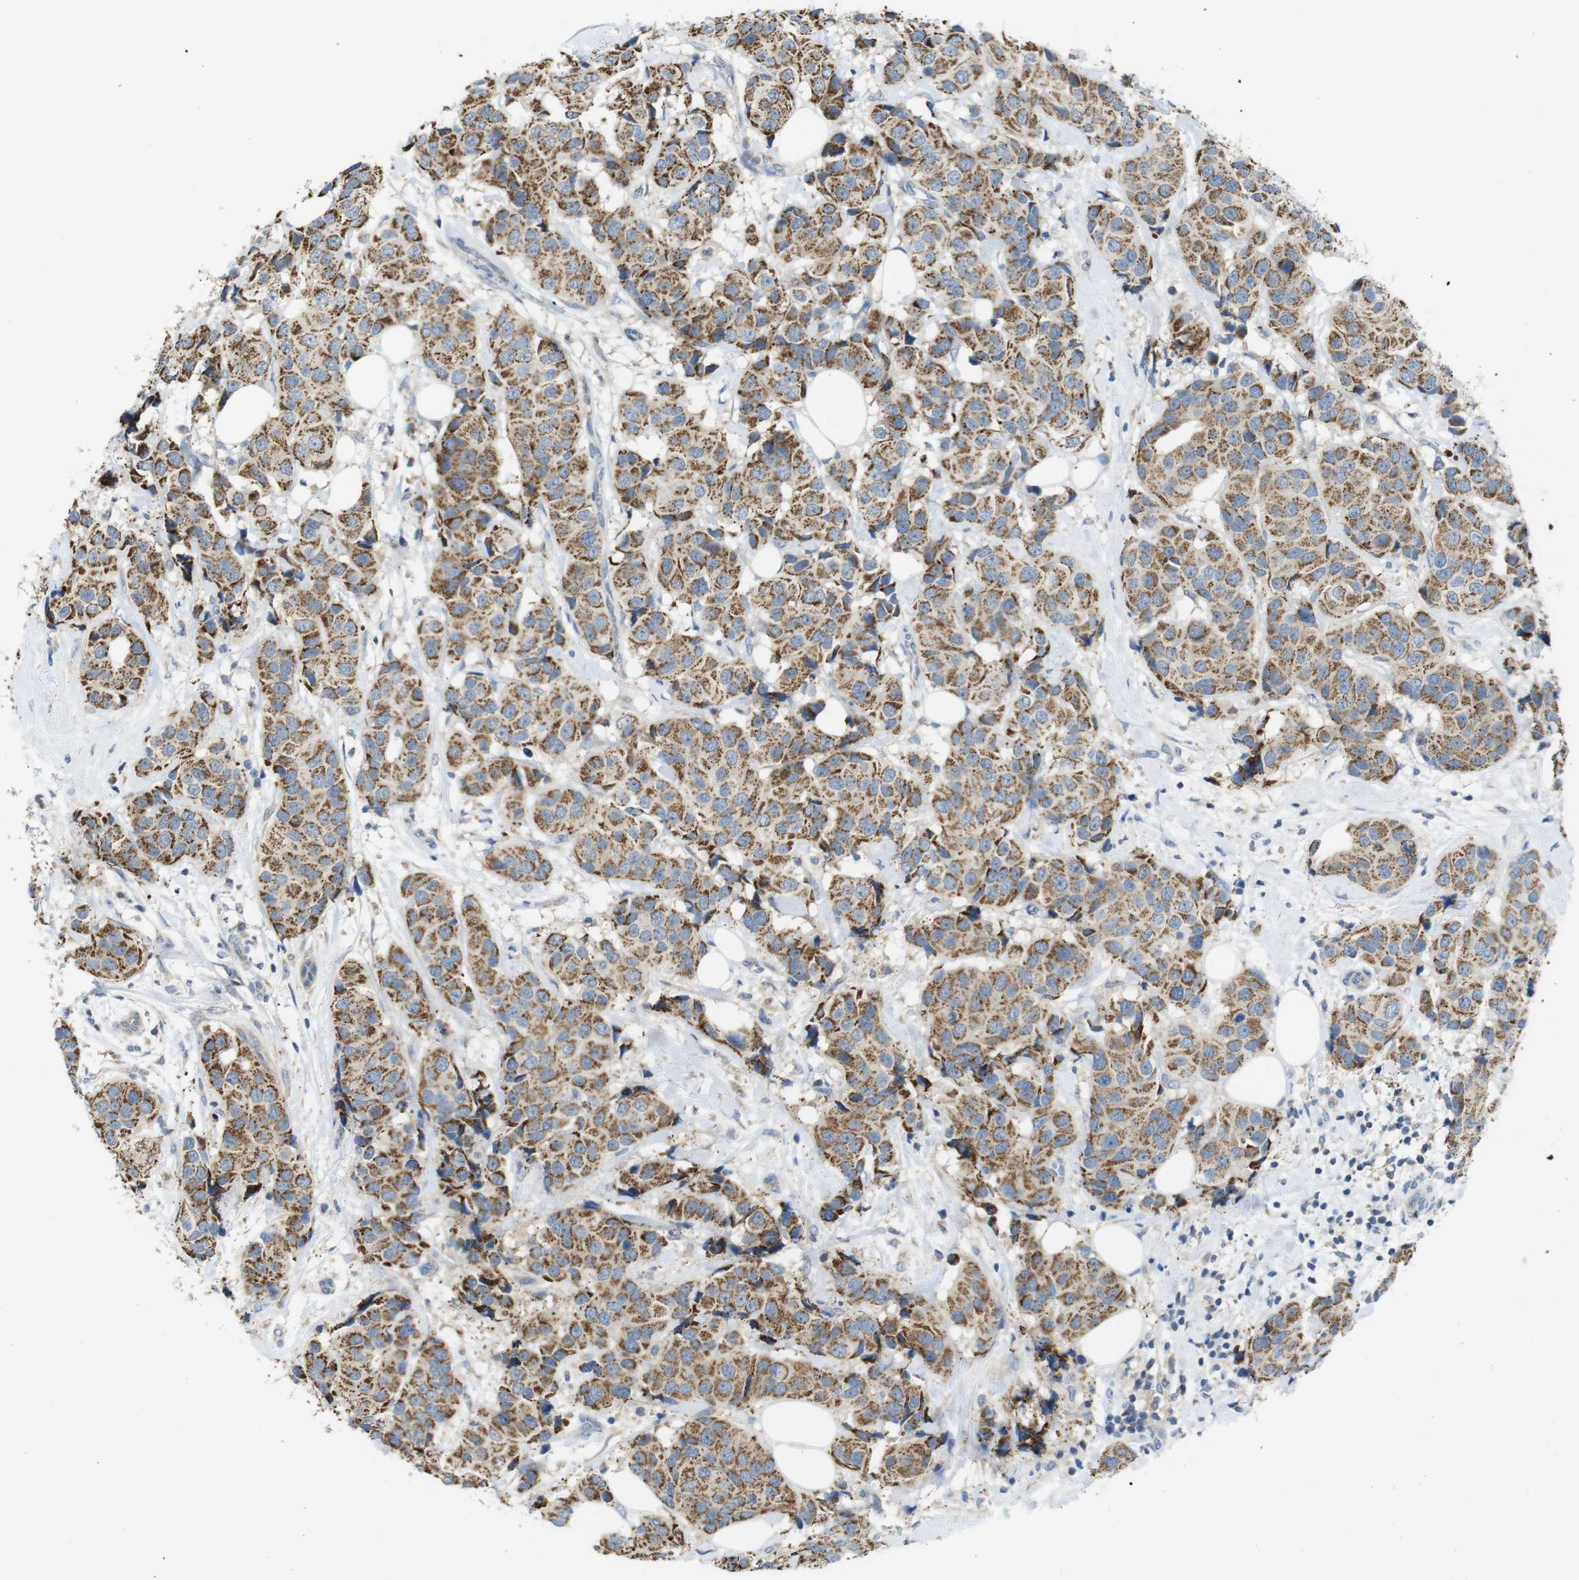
{"staining": {"intensity": "moderate", "quantity": "25%-75%", "location": "cytoplasmic/membranous"}, "tissue": "breast cancer", "cell_type": "Tumor cells", "image_type": "cancer", "snomed": [{"axis": "morphology", "description": "Normal tissue, NOS"}, {"axis": "morphology", "description": "Duct carcinoma"}, {"axis": "topography", "description": "Breast"}], "caption": "Moderate cytoplasmic/membranous protein staining is appreciated in approximately 25%-75% of tumor cells in invasive ductal carcinoma (breast).", "gene": "MARCHF1", "patient": {"sex": "female", "age": 39}}